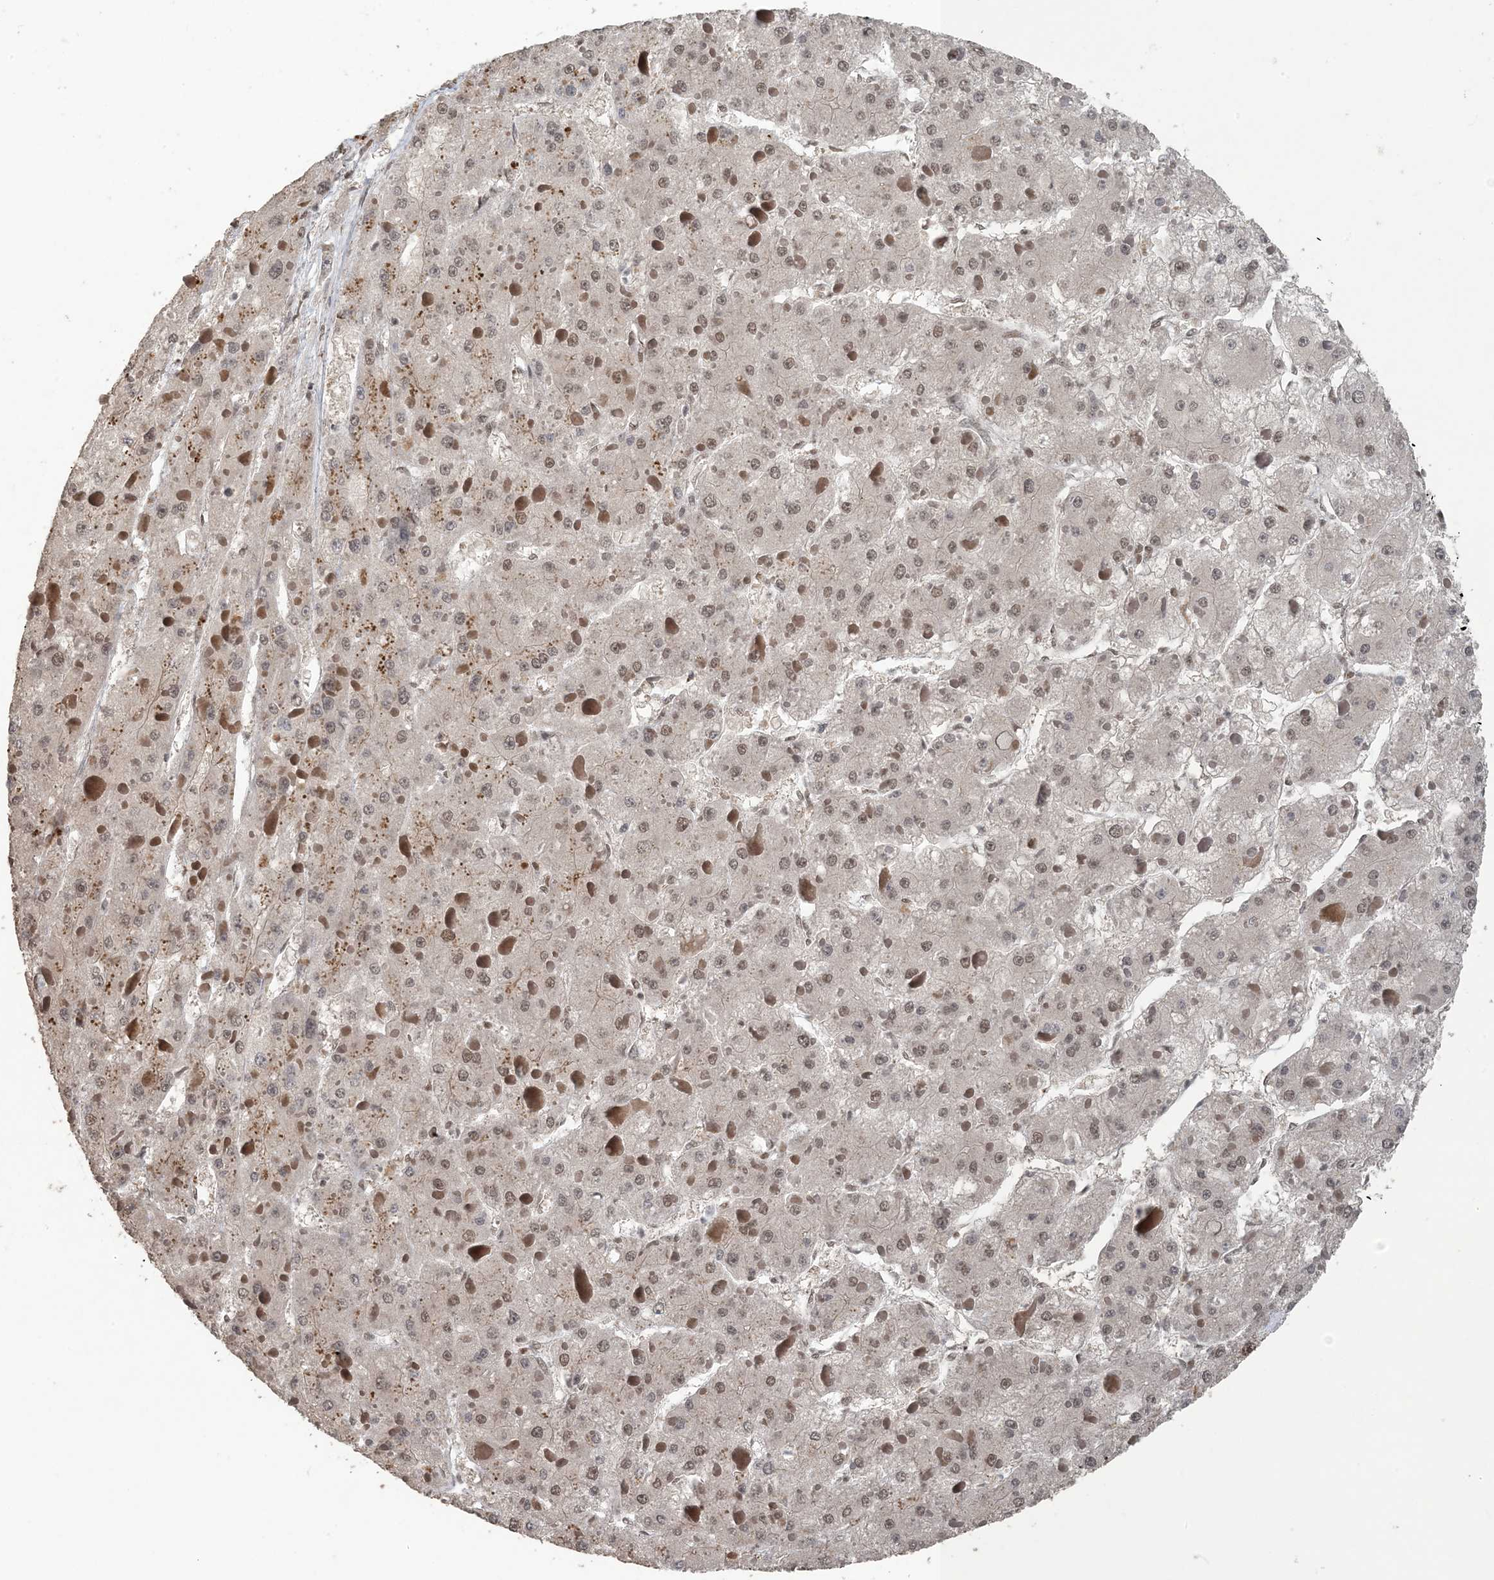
{"staining": {"intensity": "weak", "quantity": ">75%", "location": "nuclear"}, "tissue": "liver cancer", "cell_type": "Tumor cells", "image_type": "cancer", "snomed": [{"axis": "morphology", "description": "Carcinoma, Hepatocellular, NOS"}, {"axis": "topography", "description": "Liver"}], "caption": "The photomicrograph demonstrates immunohistochemical staining of liver cancer (hepatocellular carcinoma). There is weak nuclear positivity is identified in about >75% of tumor cells. The staining is performed using DAB brown chromogen to label protein expression. The nuclei are counter-stained blue using hematoxylin.", "gene": "MBD2", "patient": {"sex": "female", "age": 73}}